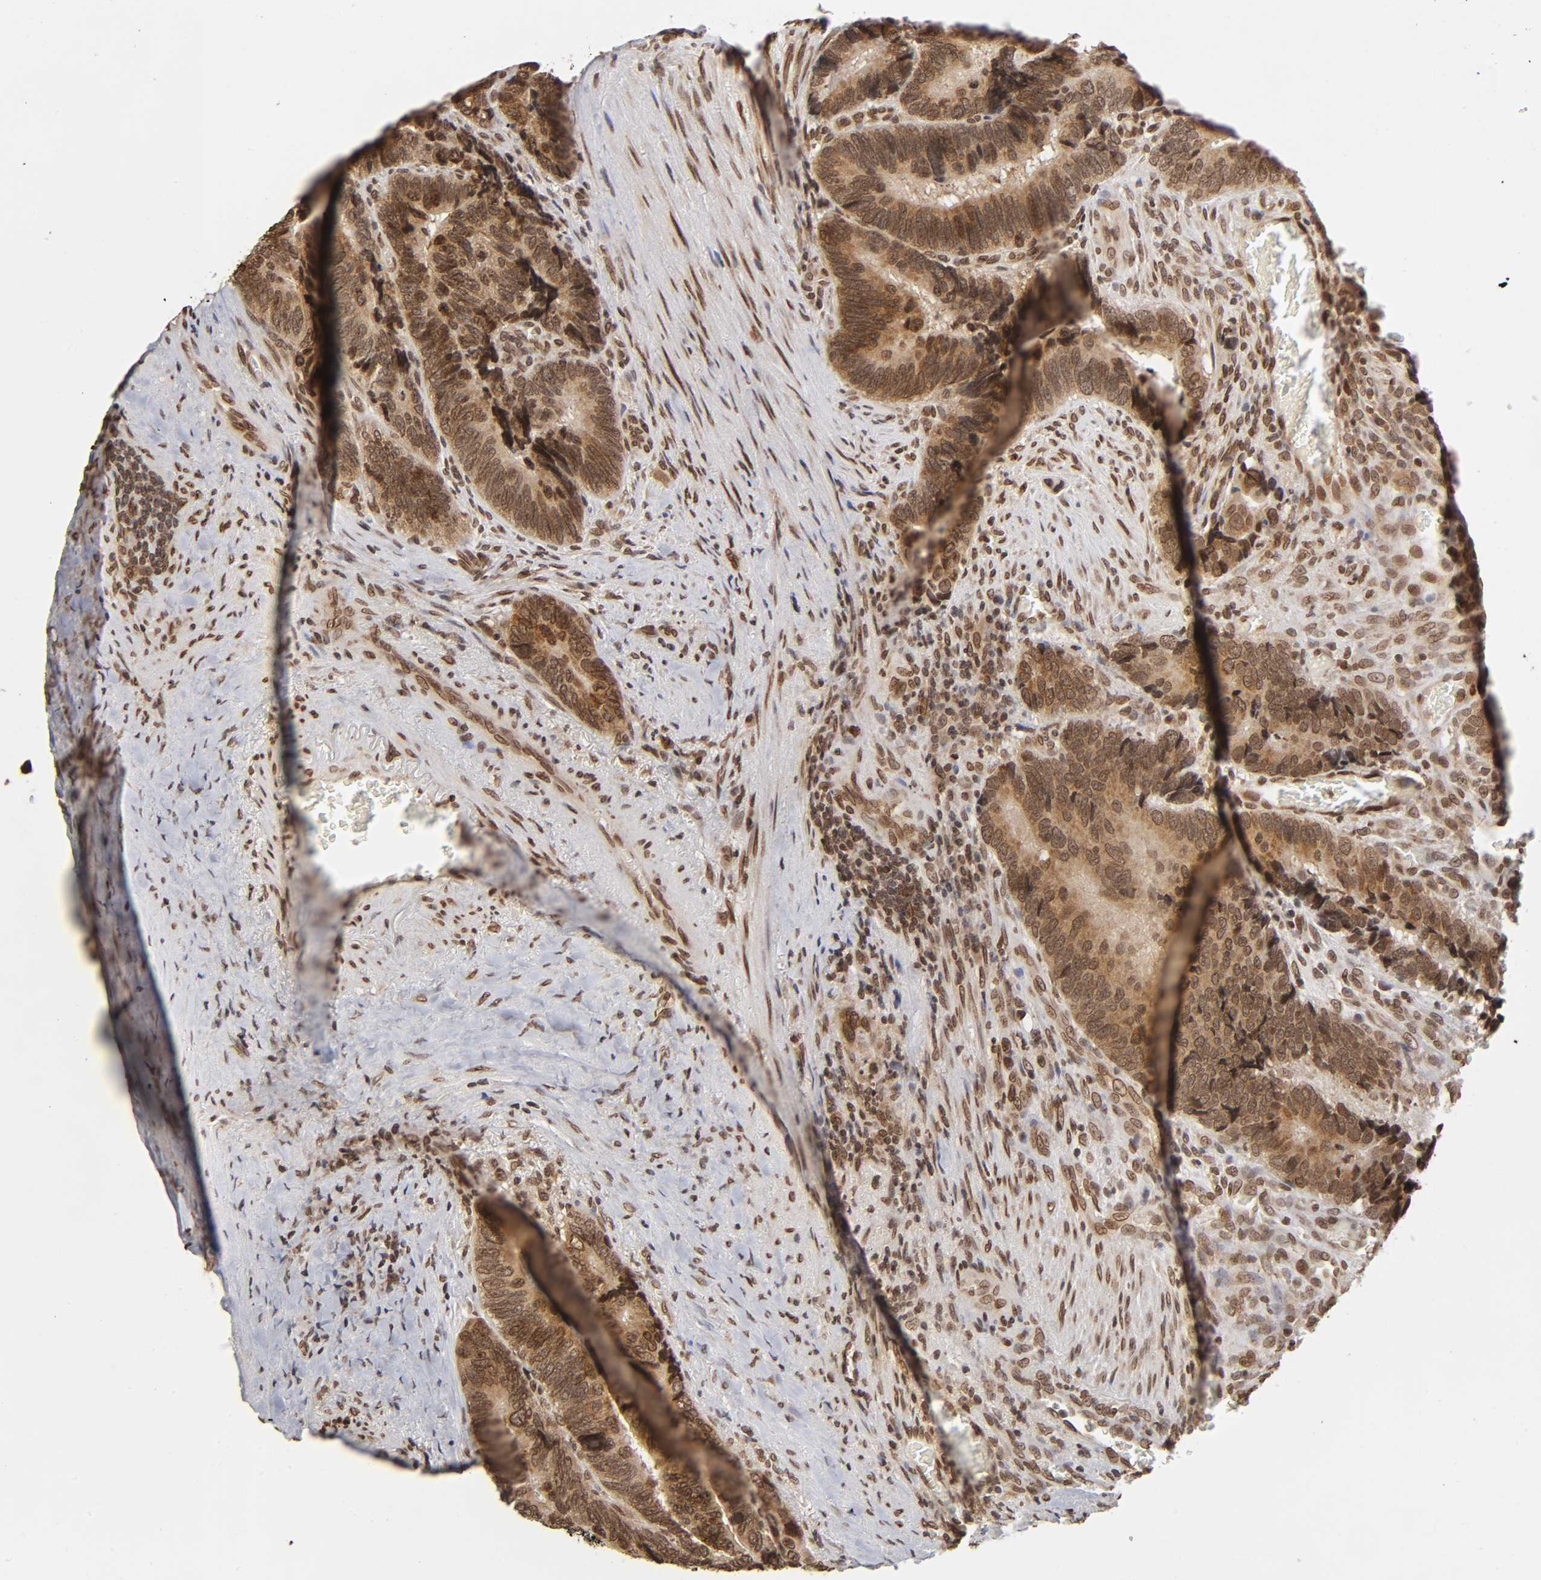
{"staining": {"intensity": "moderate", "quantity": ">75%", "location": "cytoplasmic/membranous"}, "tissue": "colorectal cancer", "cell_type": "Tumor cells", "image_type": "cancer", "snomed": [{"axis": "morphology", "description": "Adenocarcinoma, NOS"}, {"axis": "topography", "description": "Colon"}], "caption": "Immunohistochemistry (IHC) image of neoplastic tissue: colorectal cancer stained using IHC demonstrates medium levels of moderate protein expression localized specifically in the cytoplasmic/membranous of tumor cells, appearing as a cytoplasmic/membranous brown color.", "gene": "MLLT6", "patient": {"sex": "male", "age": 72}}